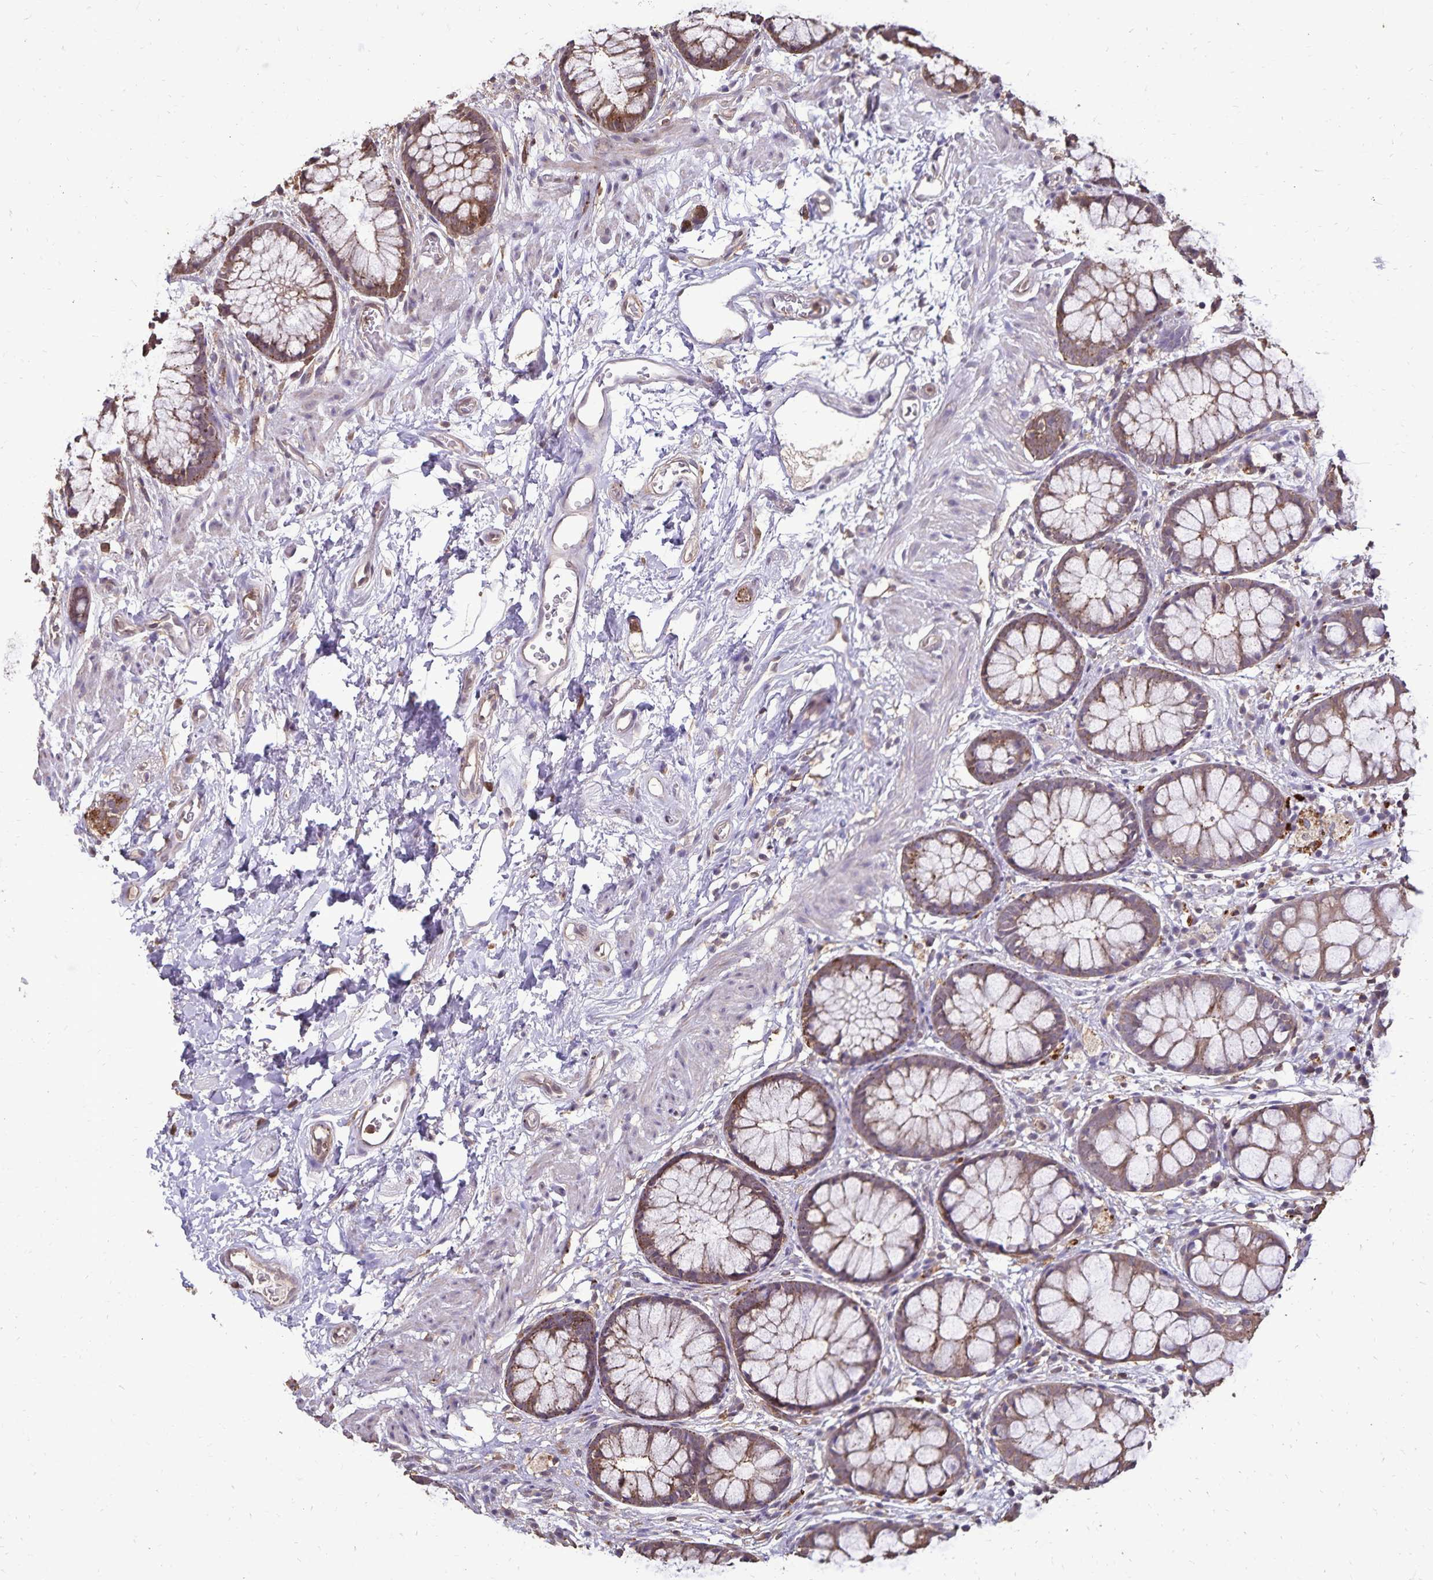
{"staining": {"intensity": "moderate", "quantity": ">75%", "location": "cytoplasmic/membranous"}, "tissue": "rectum", "cell_type": "Glandular cells", "image_type": "normal", "snomed": [{"axis": "morphology", "description": "Normal tissue, NOS"}, {"axis": "topography", "description": "Rectum"}], "caption": "Rectum stained with a protein marker exhibits moderate staining in glandular cells.", "gene": "CHMP1B", "patient": {"sex": "female", "age": 62}}